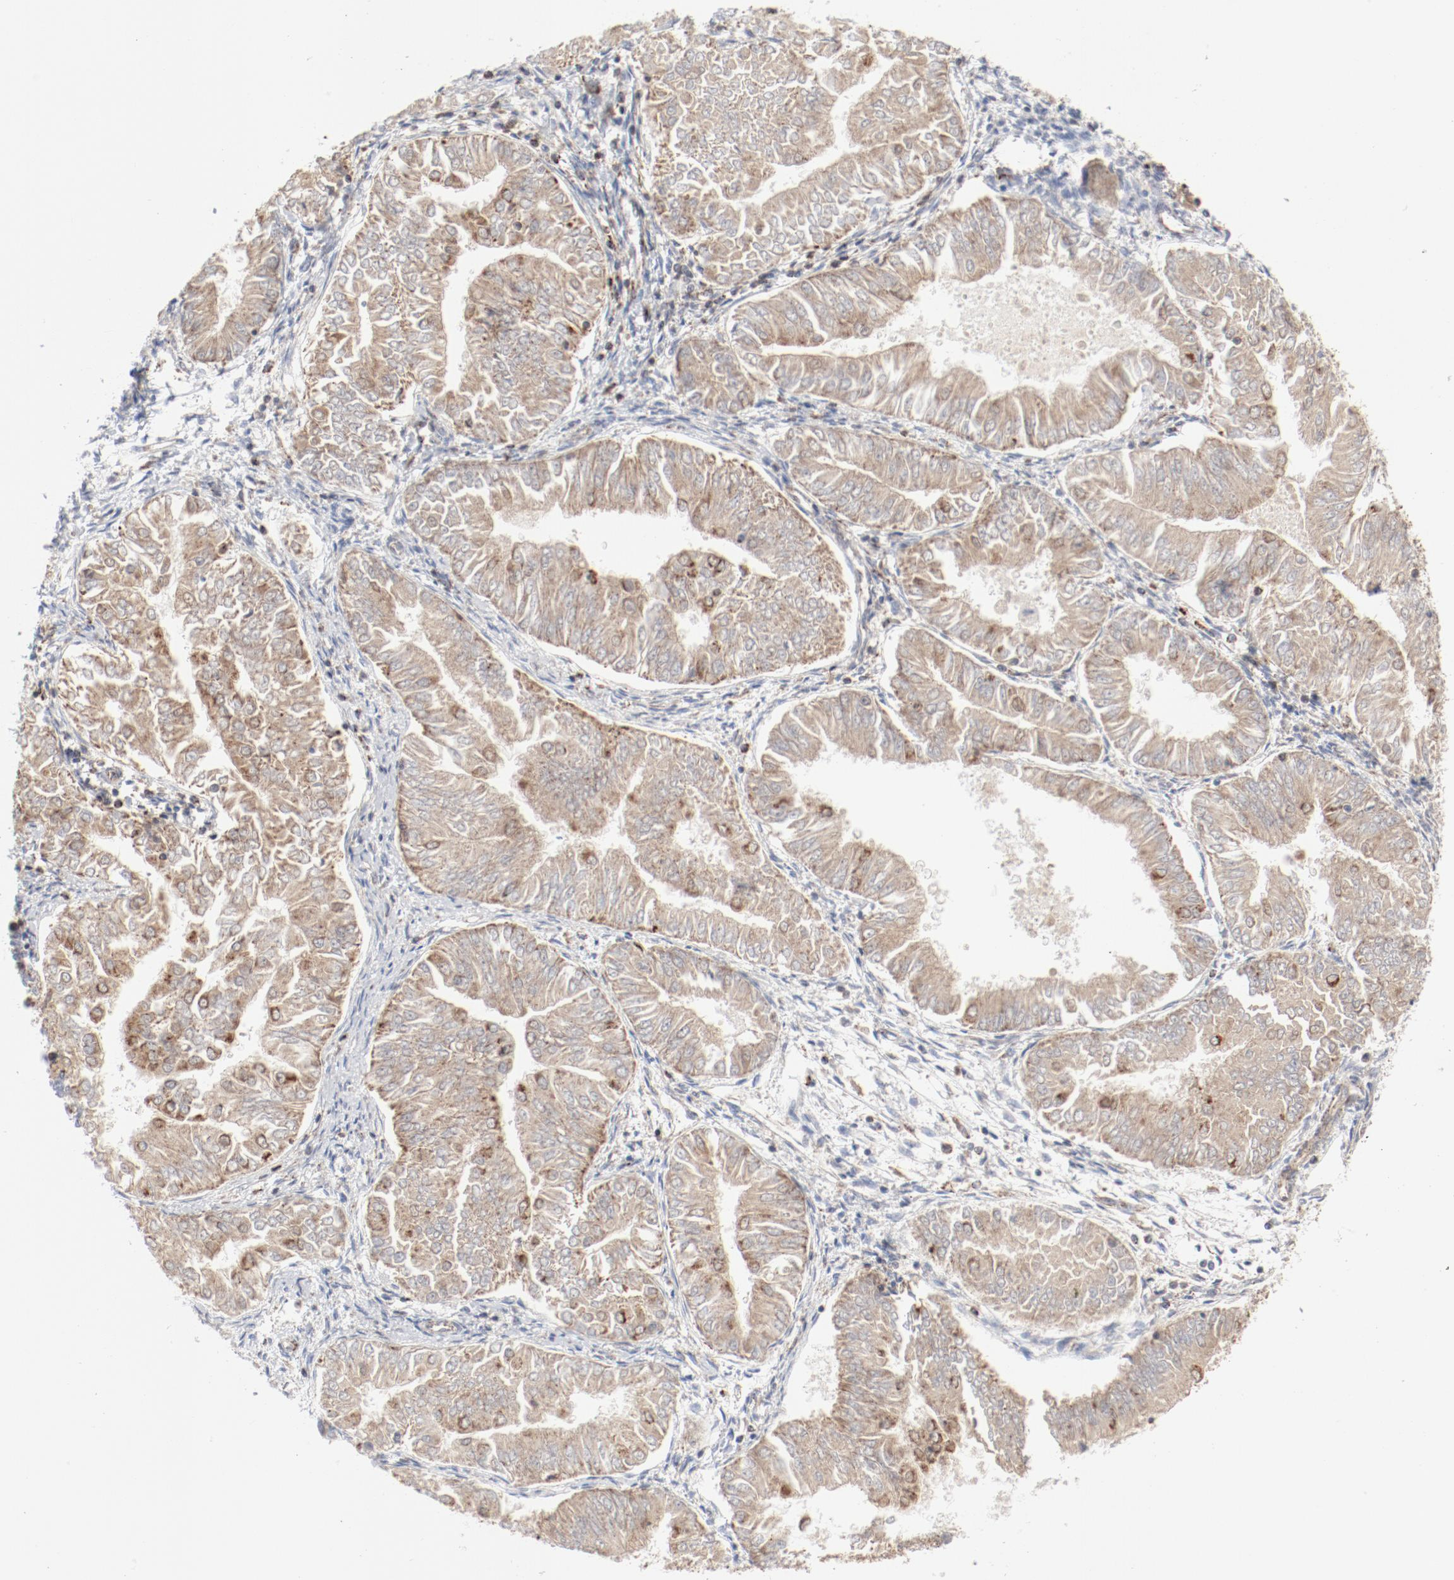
{"staining": {"intensity": "moderate", "quantity": "25%-75%", "location": "cytoplasmic/membranous"}, "tissue": "endometrial cancer", "cell_type": "Tumor cells", "image_type": "cancer", "snomed": [{"axis": "morphology", "description": "Adenocarcinoma, NOS"}, {"axis": "topography", "description": "Endometrium"}], "caption": "Protein expression analysis of human endometrial cancer reveals moderate cytoplasmic/membranous expression in about 25%-75% of tumor cells.", "gene": "SETD3", "patient": {"sex": "female", "age": 53}}